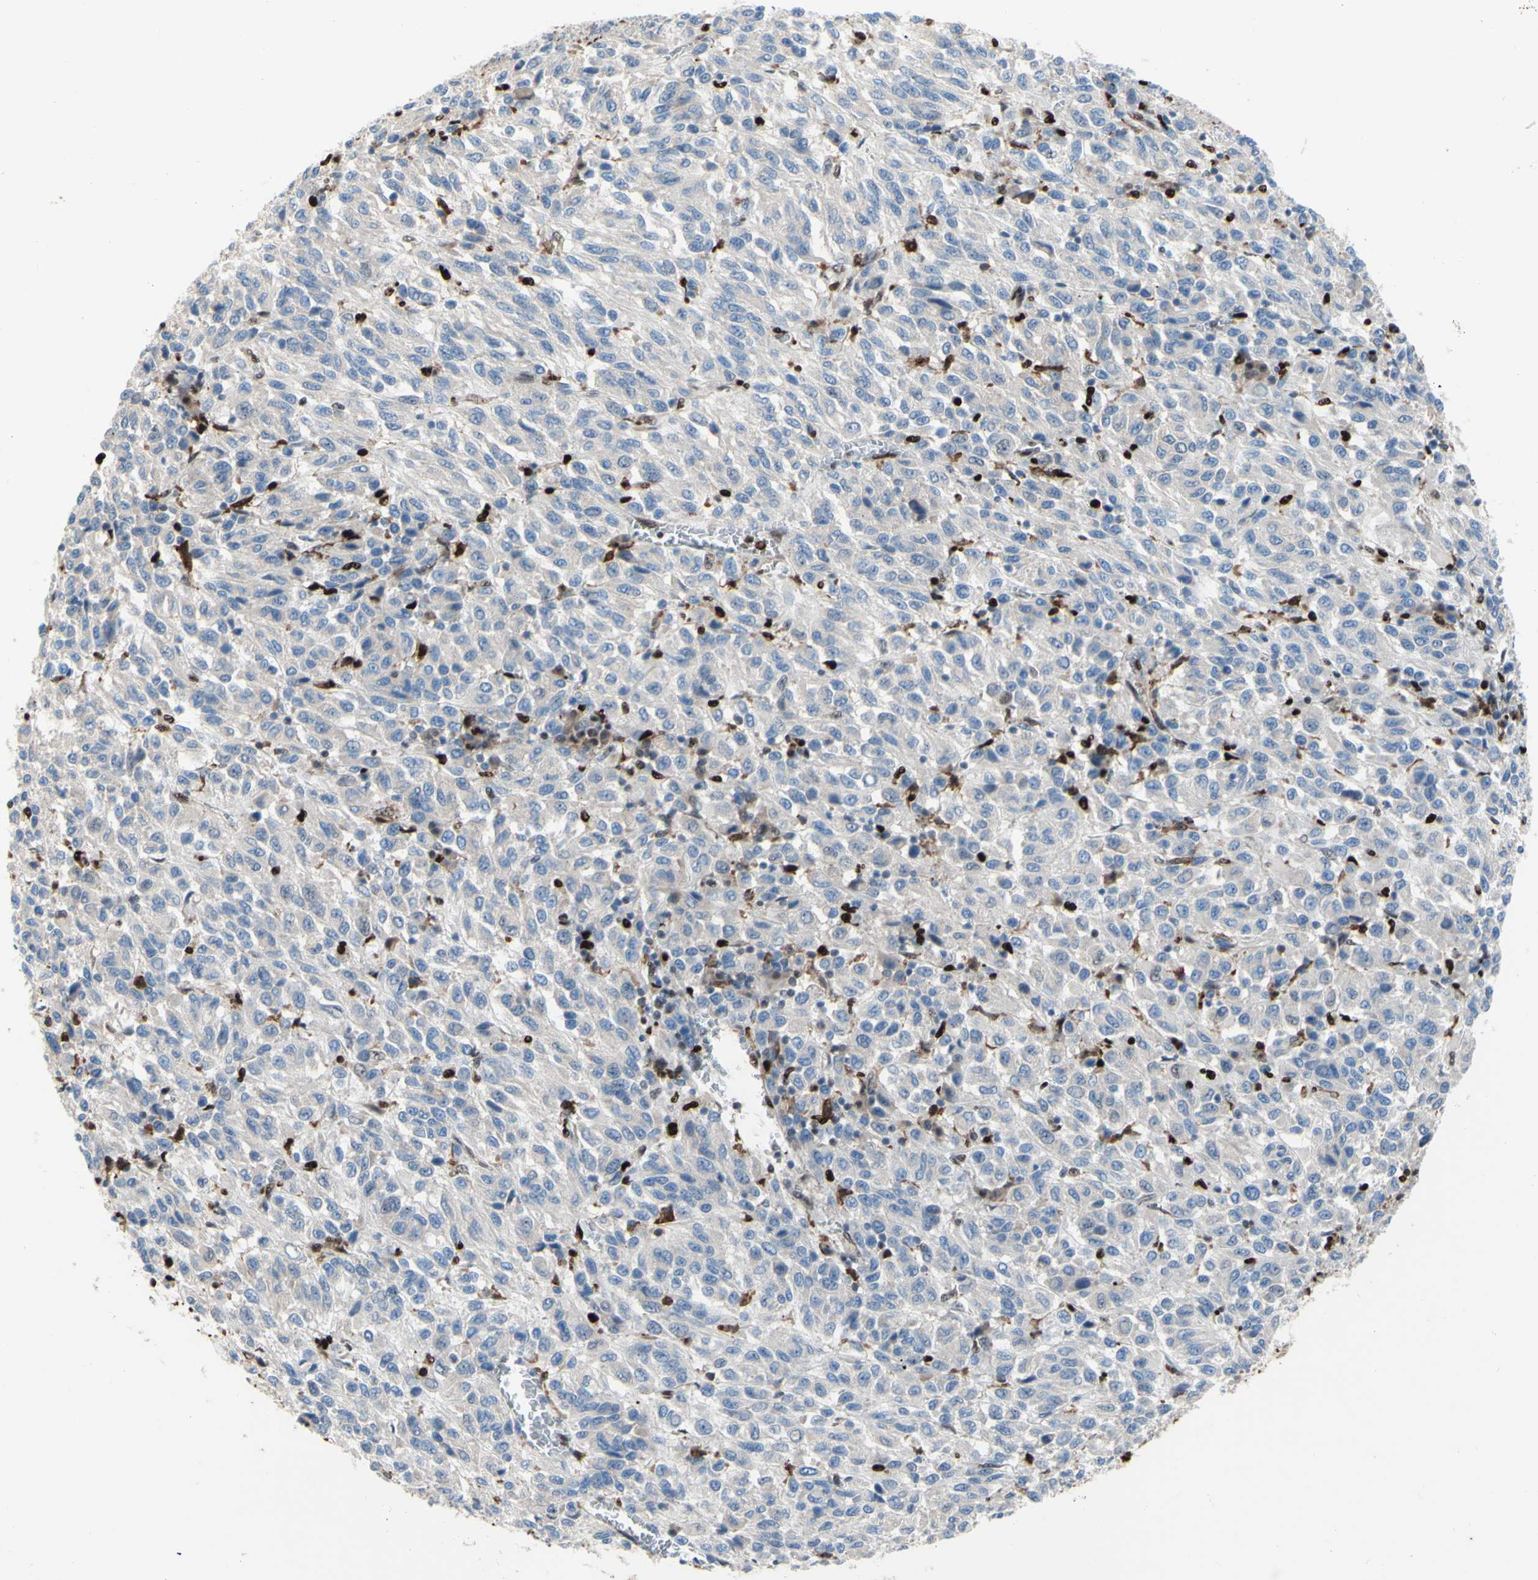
{"staining": {"intensity": "weak", "quantity": ">75%", "location": "cytoplasmic/membranous"}, "tissue": "melanoma", "cell_type": "Tumor cells", "image_type": "cancer", "snomed": [{"axis": "morphology", "description": "Malignant melanoma, Metastatic site"}, {"axis": "topography", "description": "Lung"}], "caption": "Human melanoma stained with a brown dye exhibits weak cytoplasmic/membranous positive positivity in about >75% of tumor cells.", "gene": "EED", "patient": {"sex": "male", "age": 64}}